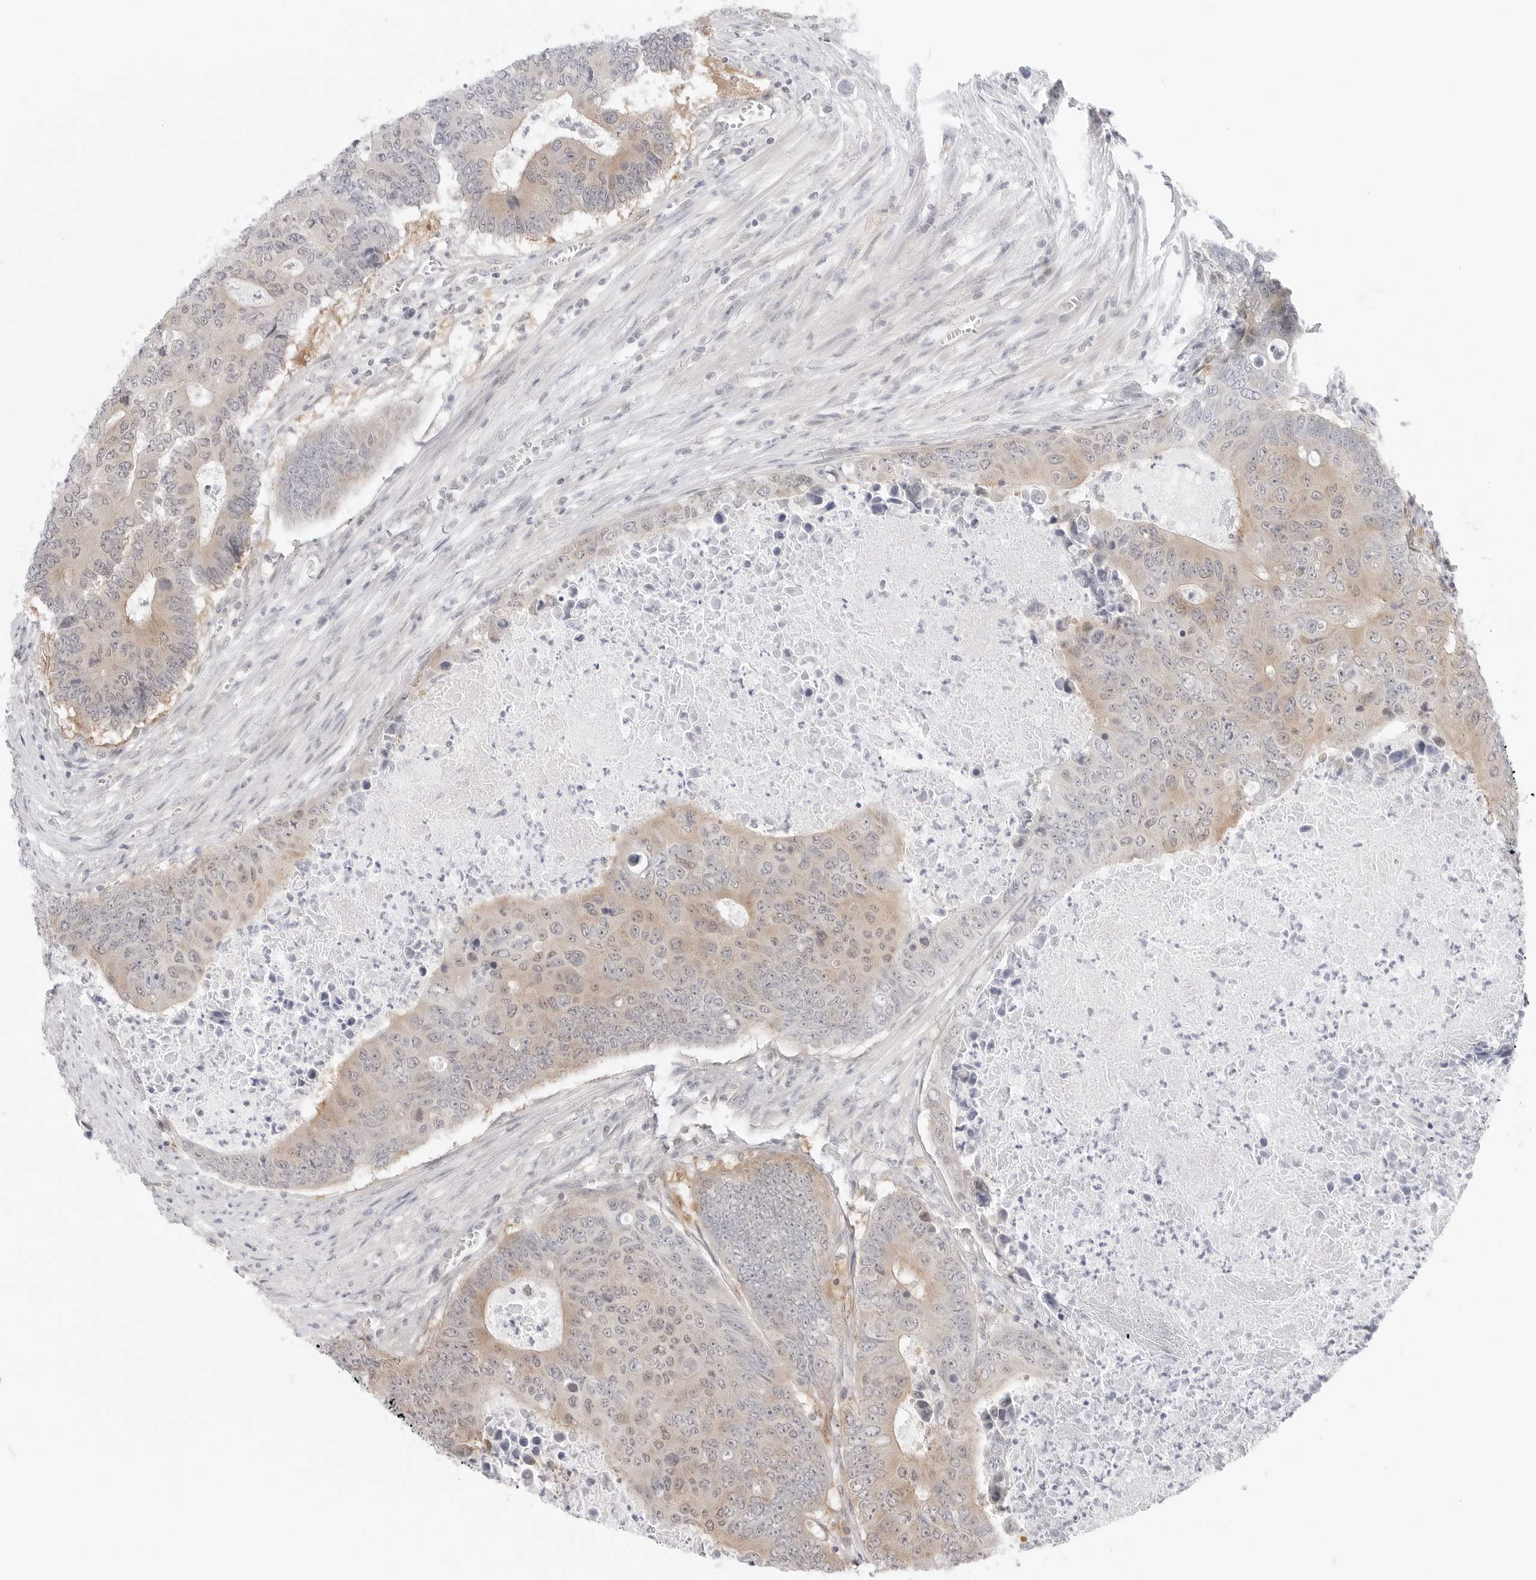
{"staining": {"intensity": "weak", "quantity": "25%-75%", "location": "cytoplasmic/membranous"}, "tissue": "colorectal cancer", "cell_type": "Tumor cells", "image_type": "cancer", "snomed": [{"axis": "morphology", "description": "Adenocarcinoma, NOS"}, {"axis": "topography", "description": "Colon"}], "caption": "Weak cytoplasmic/membranous positivity for a protein is present in about 25%-75% of tumor cells of colorectal cancer using IHC.", "gene": "NUDC", "patient": {"sex": "male", "age": 87}}